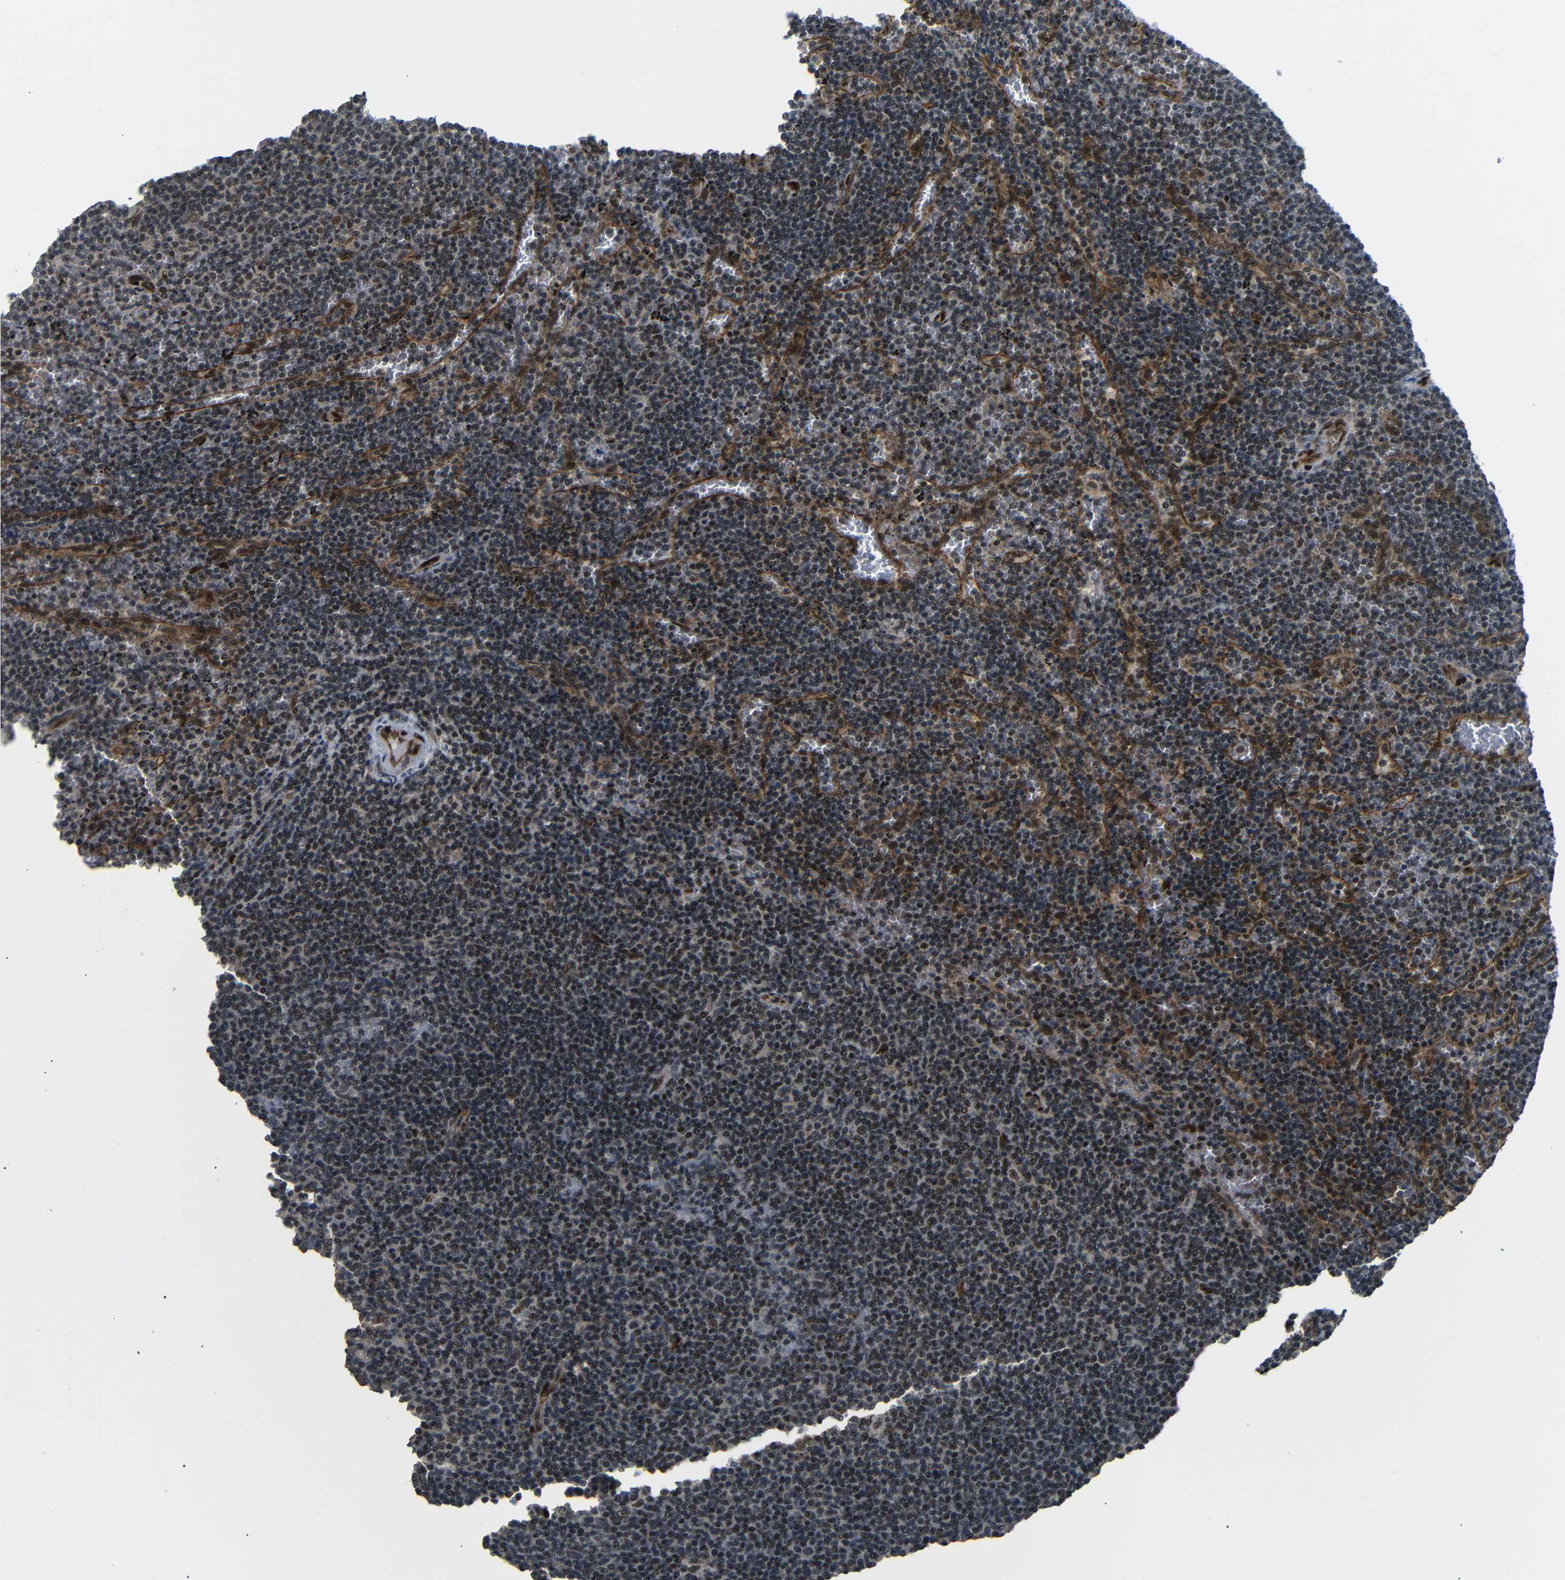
{"staining": {"intensity": "moderate", "quantity": ">75%", "location": "nuclear"}, "tissue": "lymphoma", "cell_type": "Tumor cells", "image_type": "cancer", "snomed": [{"axis": "morphology", "description": "Malignant lymphoma, non-Hodgkin's type, Low grade"}, {"axis": "topography", "description": "Spleen"}], "caption": "Malignant lymphoma, non-Hodgkin's type (low-grade) stained with a brown dye reveals moderate nuclear positive expression in about >75% of tumor cells.", "gene": "TBX2", "patient": {"sex": "female", "age": 50}}